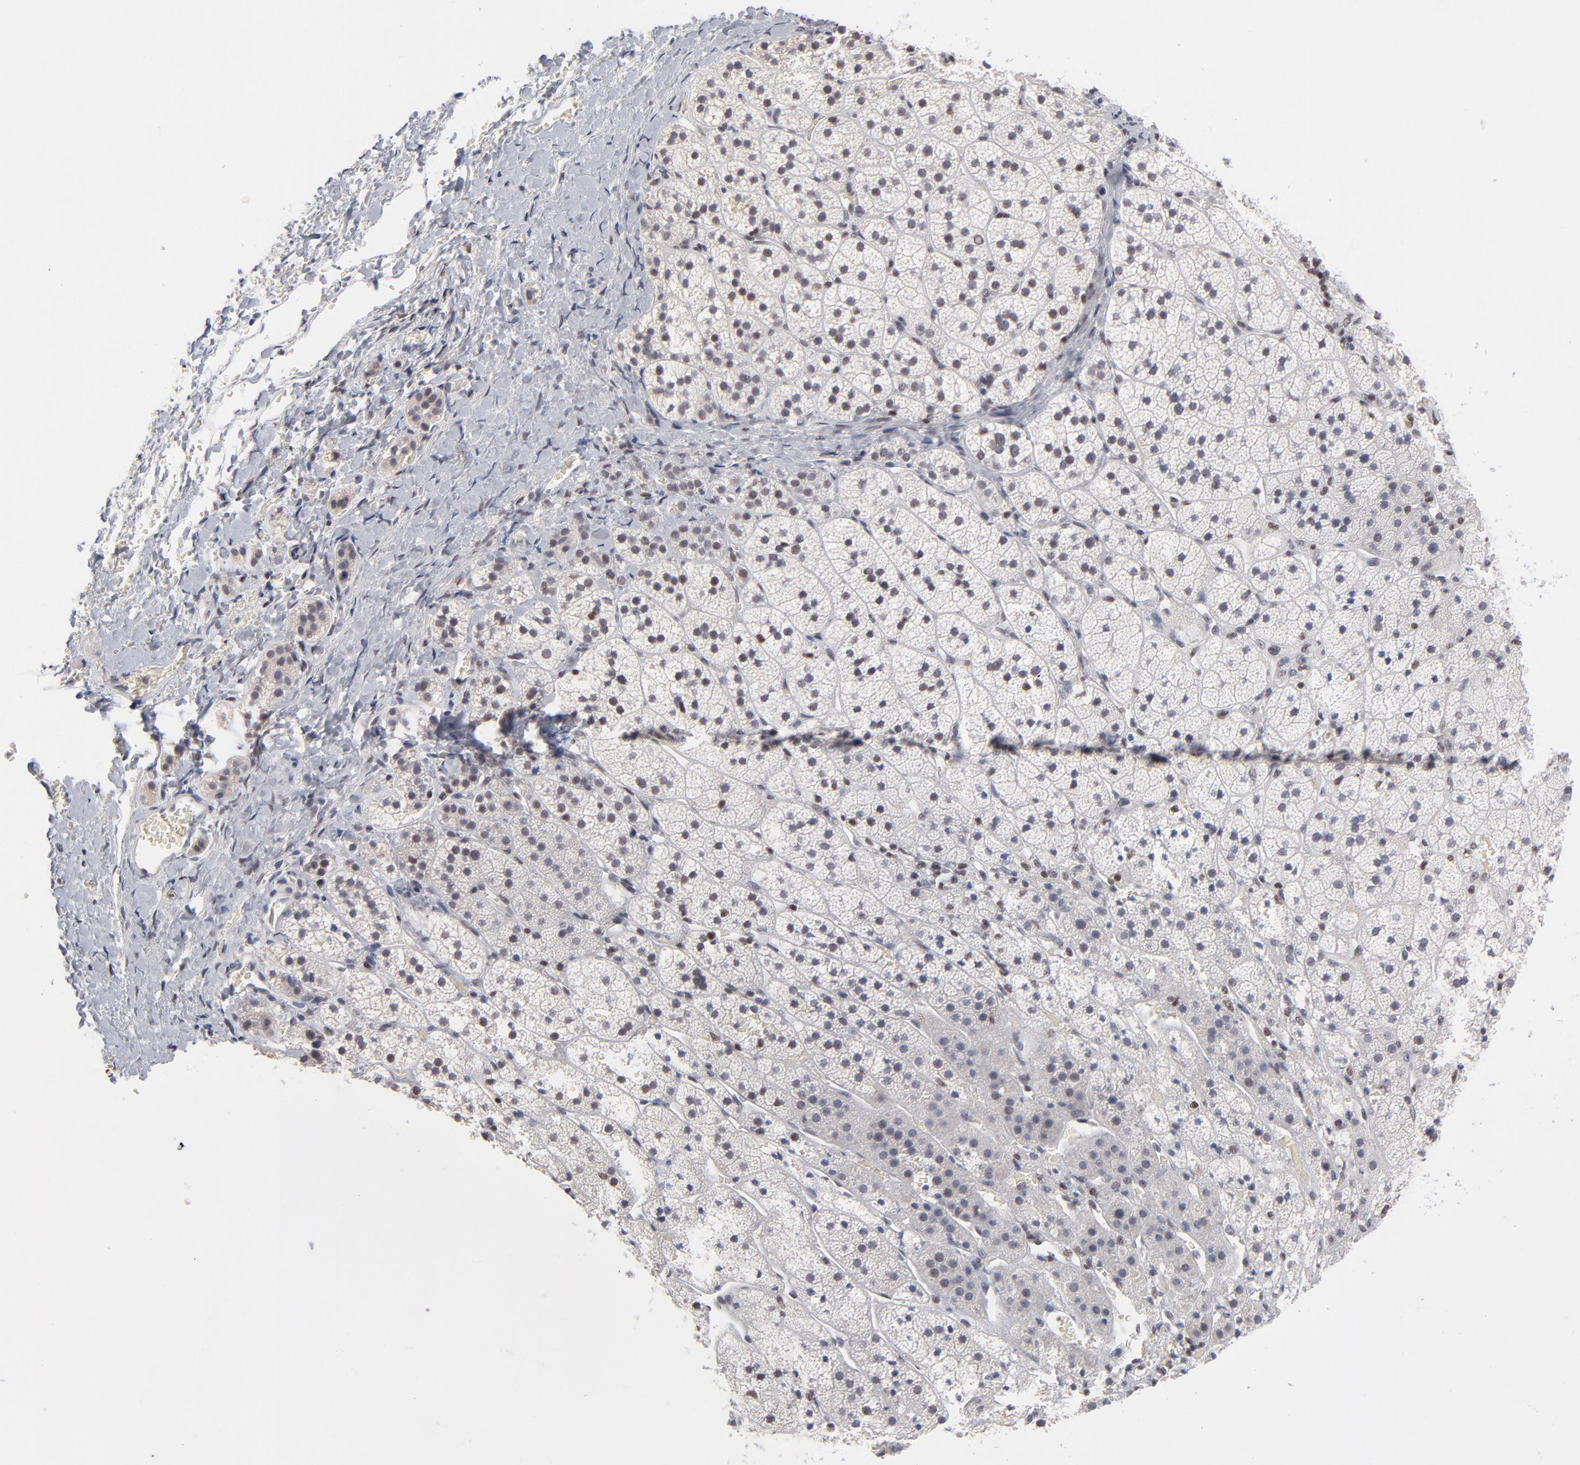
{"staining": {"intensity": "negative", "quantity": "none", "location": "none"}, "tissue": "adrenal gland", "cell_type": "Glandular cells", "image_type": "normal", "snomed": [{"axis": "morphology", "description": "Normal tissue, NOS"}, {"axis": "topography", "description": "Adrenal gland"}], "caption": "Immunohistochemistry photomicrograph of normal adrenal gland stained for a protein (brown), which reveals no staining in glandular cells.", "gene": "MAX", "patient": {"sex": "female", "age": 44}}